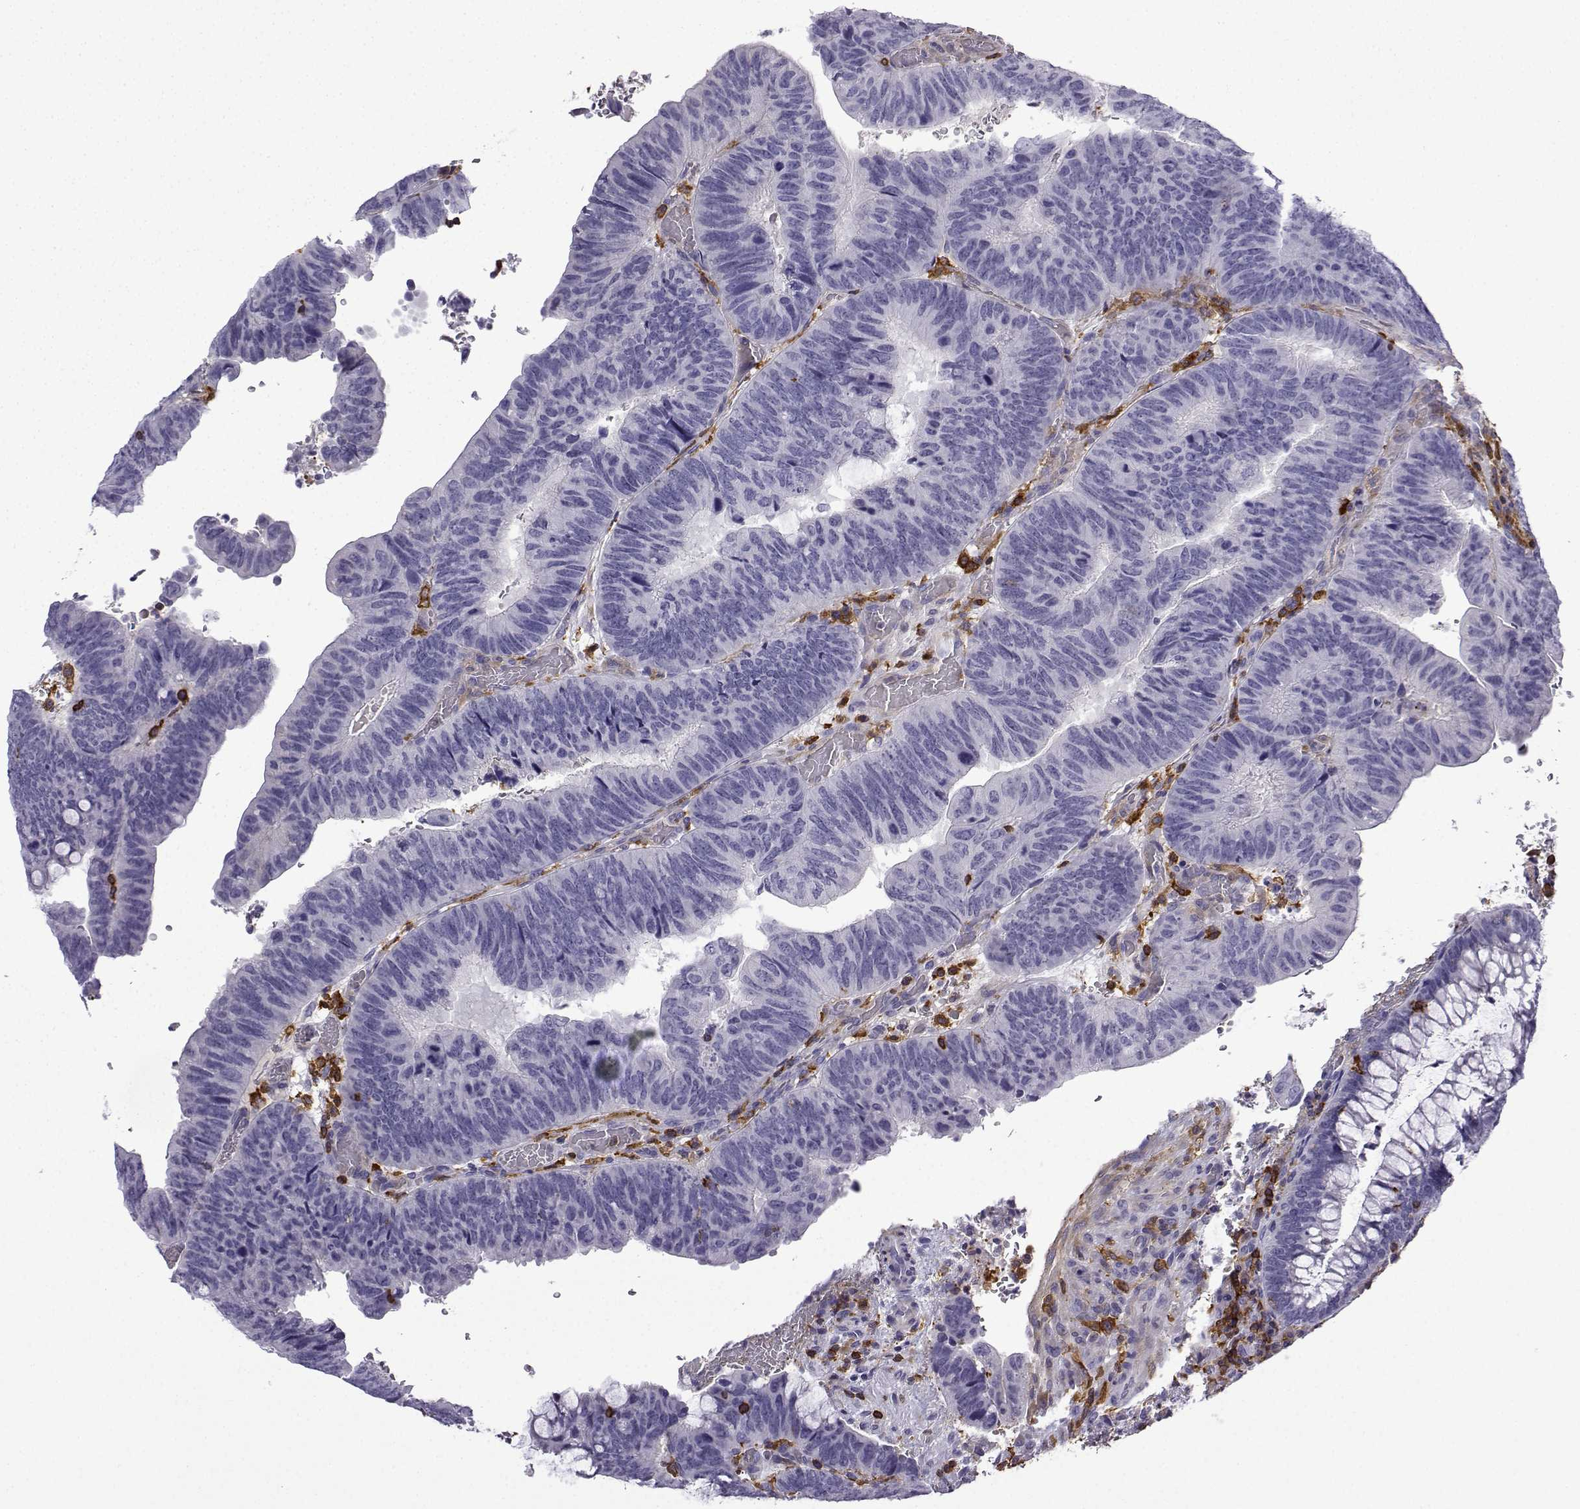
{"staining": {"intensity": "negative", "quantity": "none", "location": "none"}, "tissue": "colorectal cancer", "cell_type": "Tumor cells", "image_type": "cancer", "snomed": [{"axis": "morphology", "description": "Normal tissue, NOS"}, {"axis": "morphology", "description": "Adenocarcinoma, NOS"}, {"axis": "topography", "description": "Rectum"}], "caption": "Micrograph shows no protein staining in tumor cells of adenocarcinoma (colorectal) tissue.", "gene": "DOCK10", "patient": {"sex": "male", "age": 92}}